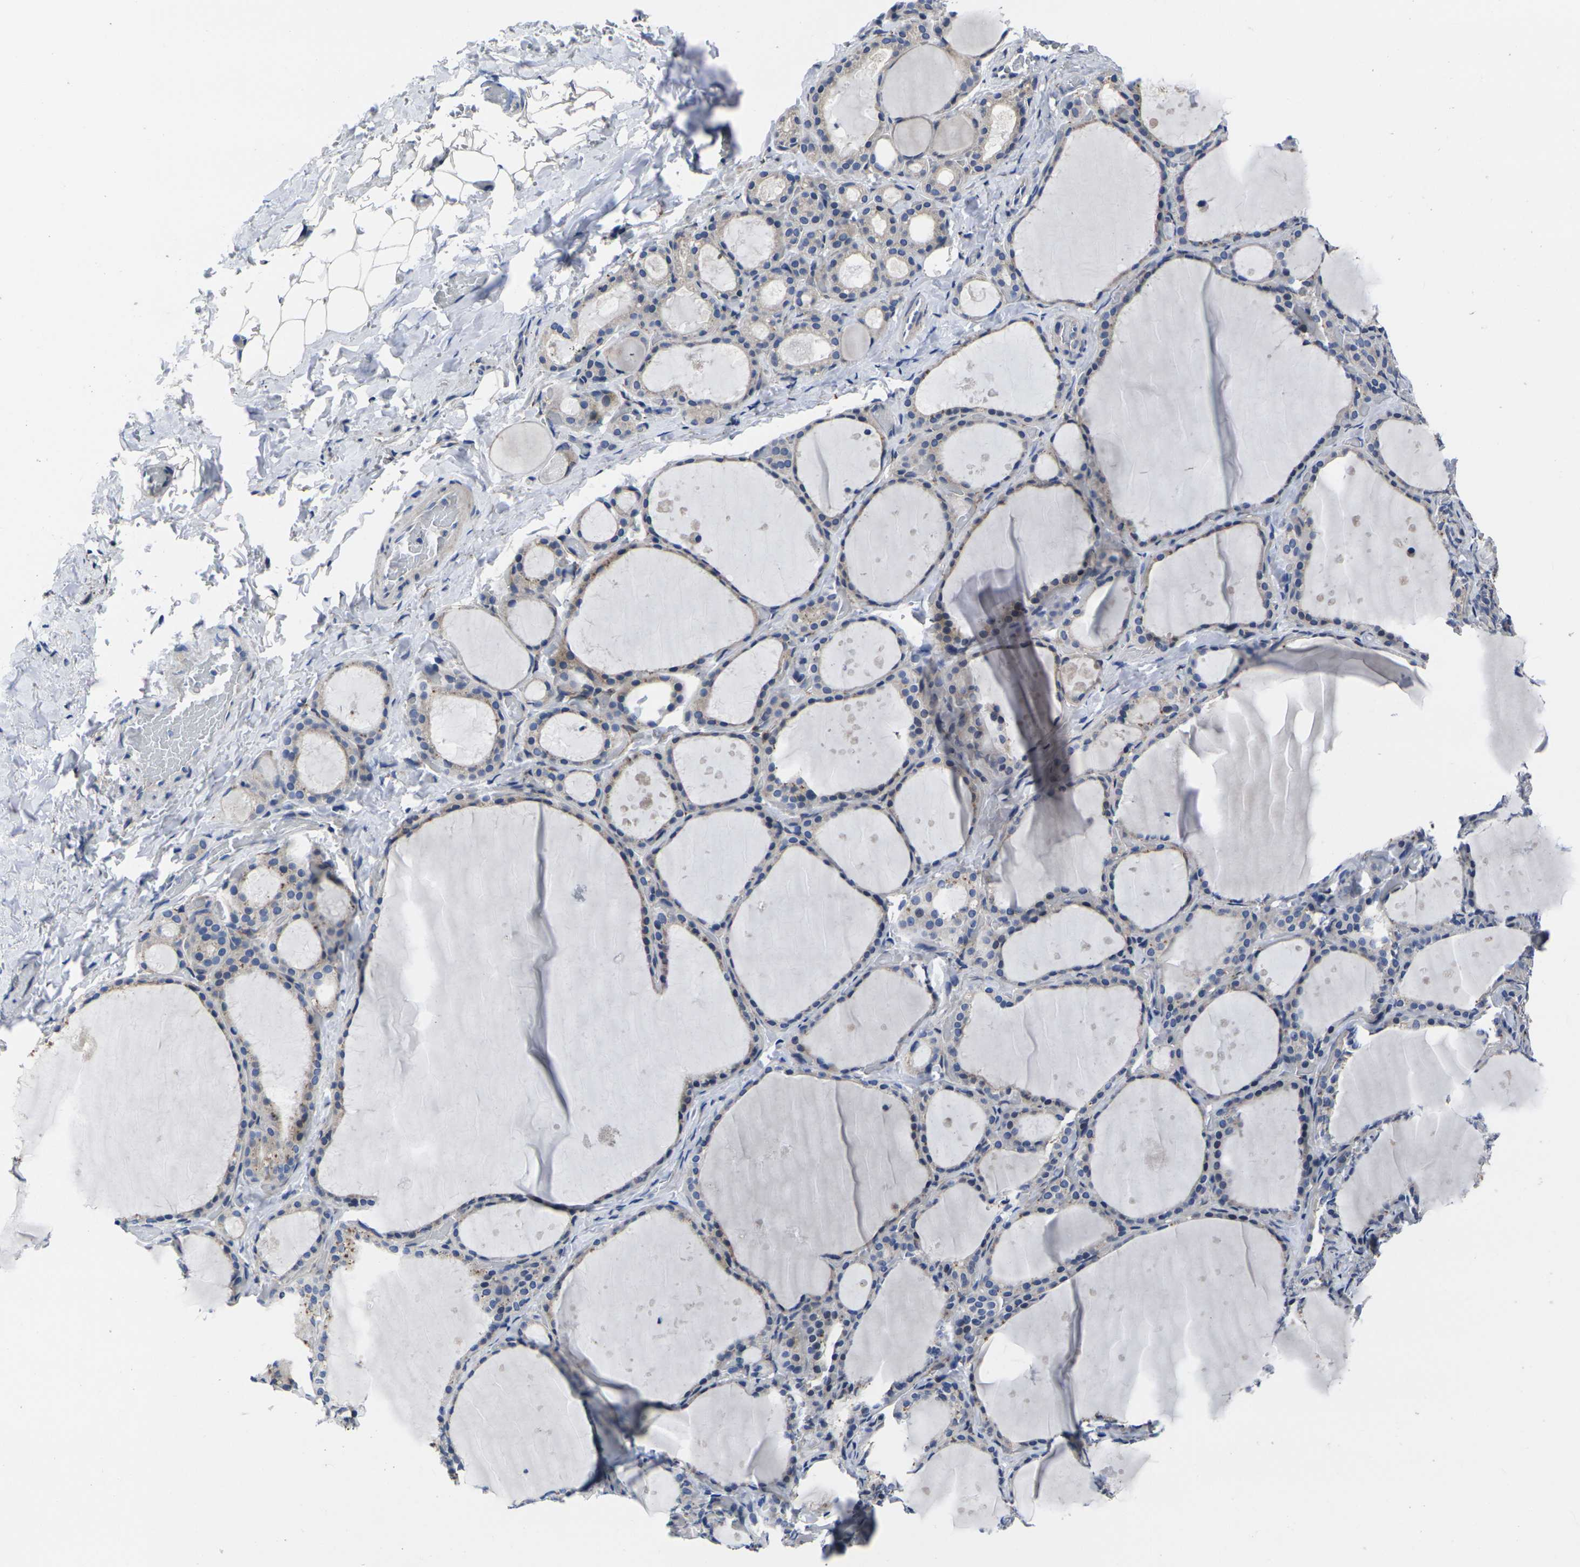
{"staining": {"intensity": "weak", "quantity": "<25%", "location": "cytoplasmic/membranous"}, "tissue": "thyroid gland", "cell_type": "Glandular cells", "image_type": "normal", "snomed": [{"axis": "morphology", "description": "Normal tissue, NOS"}, {"axis": "topography", "description": "Thyroid gland"}], "caption": "This is a photomicrograph of IHC staining of benign thyroid gland, which shows no staining in glandular cells.", "gene": "CYP2C8", "patient": {"sex": "female", "age": 44}}